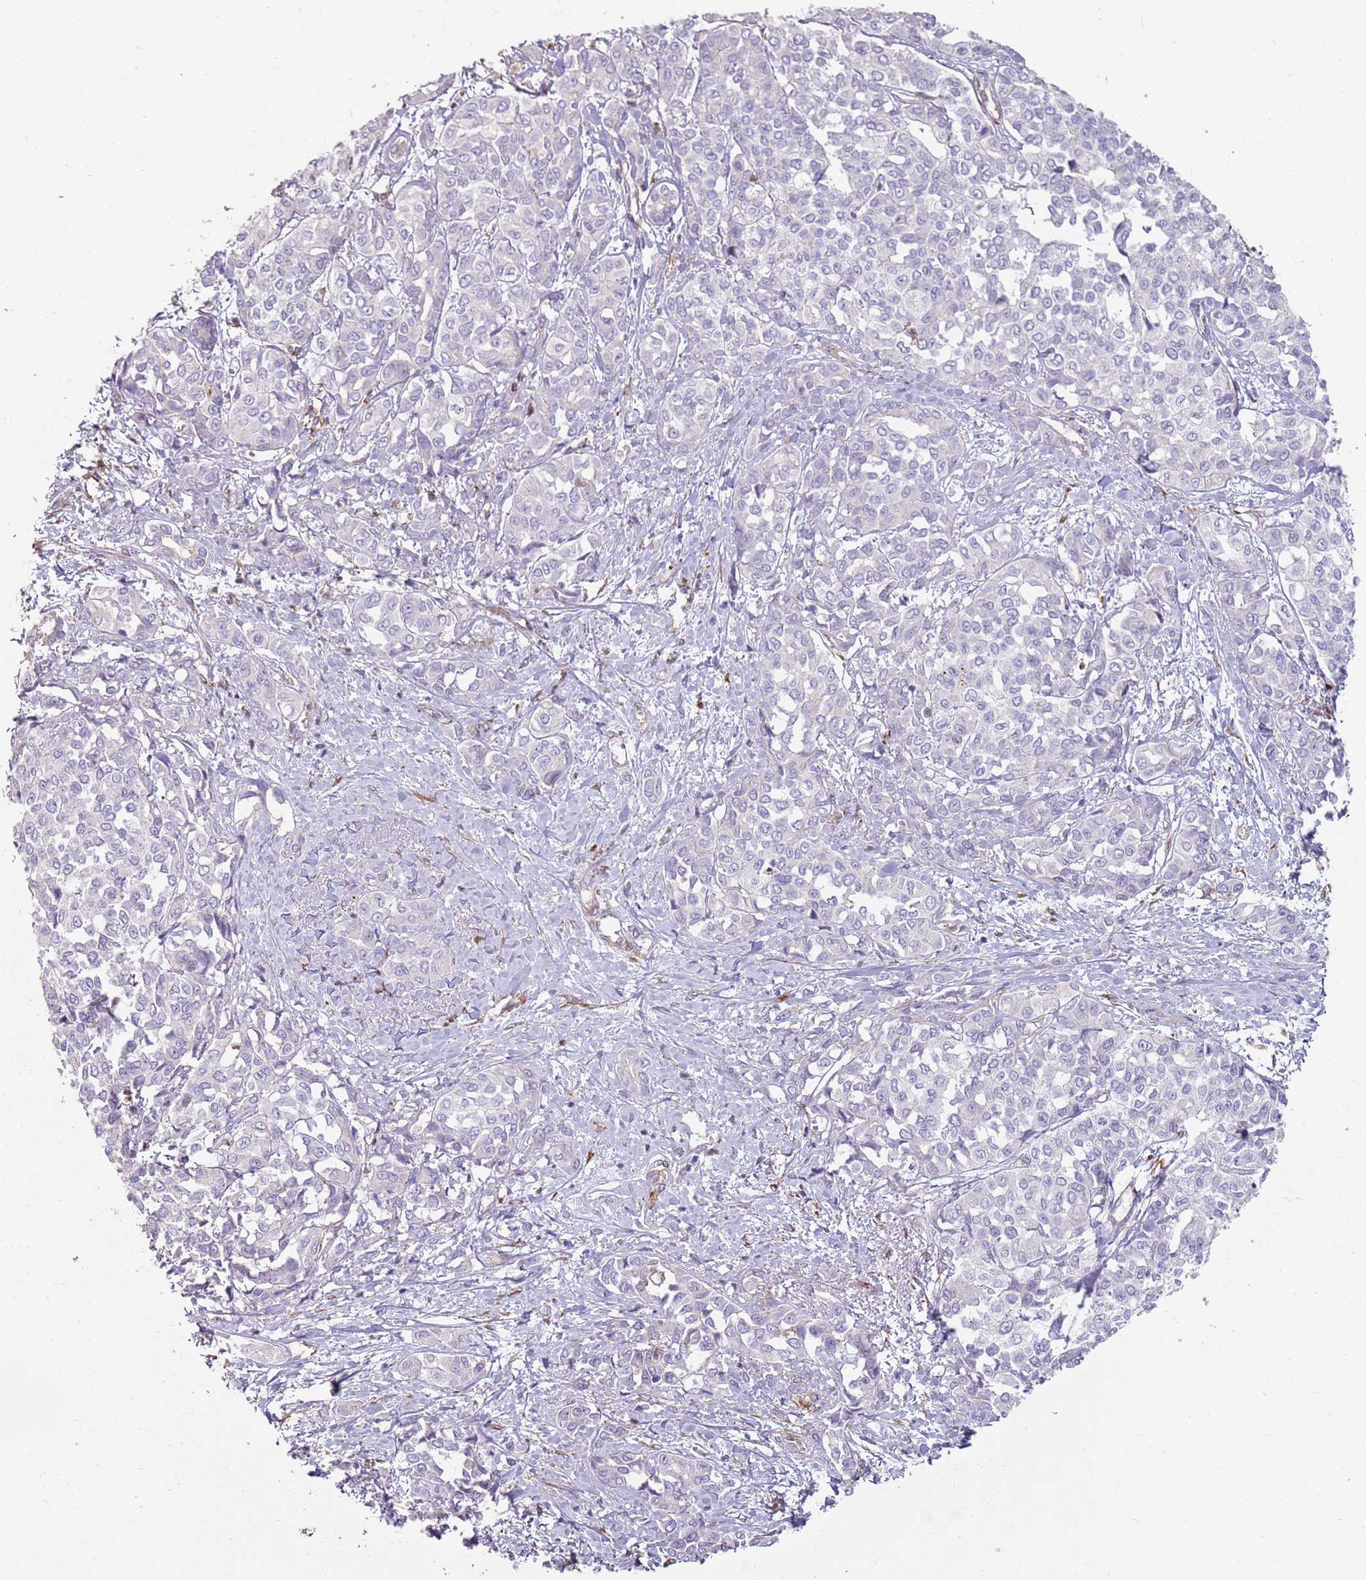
{"staining": {"intensity": "negative", "quantity": "none", "location": "none"}, "tissue": "liver cancer", "cell_type": "Tumor cells", "image_type": "cancer", "snomed": [{"axis": "morphology", "description": "Cholangiocarcinoma"}, {"axis": "topography", "description": "Liver"}], "caption": "Immunohistochemistry (IHC) photomicrograph of liver cancer (cholangiocarcinoma) stained for a protein (brown), which exhibits no positivity in tumor cells.", "gene": "PHLPP2", "patient": {"sex": "female", "age": 77}}